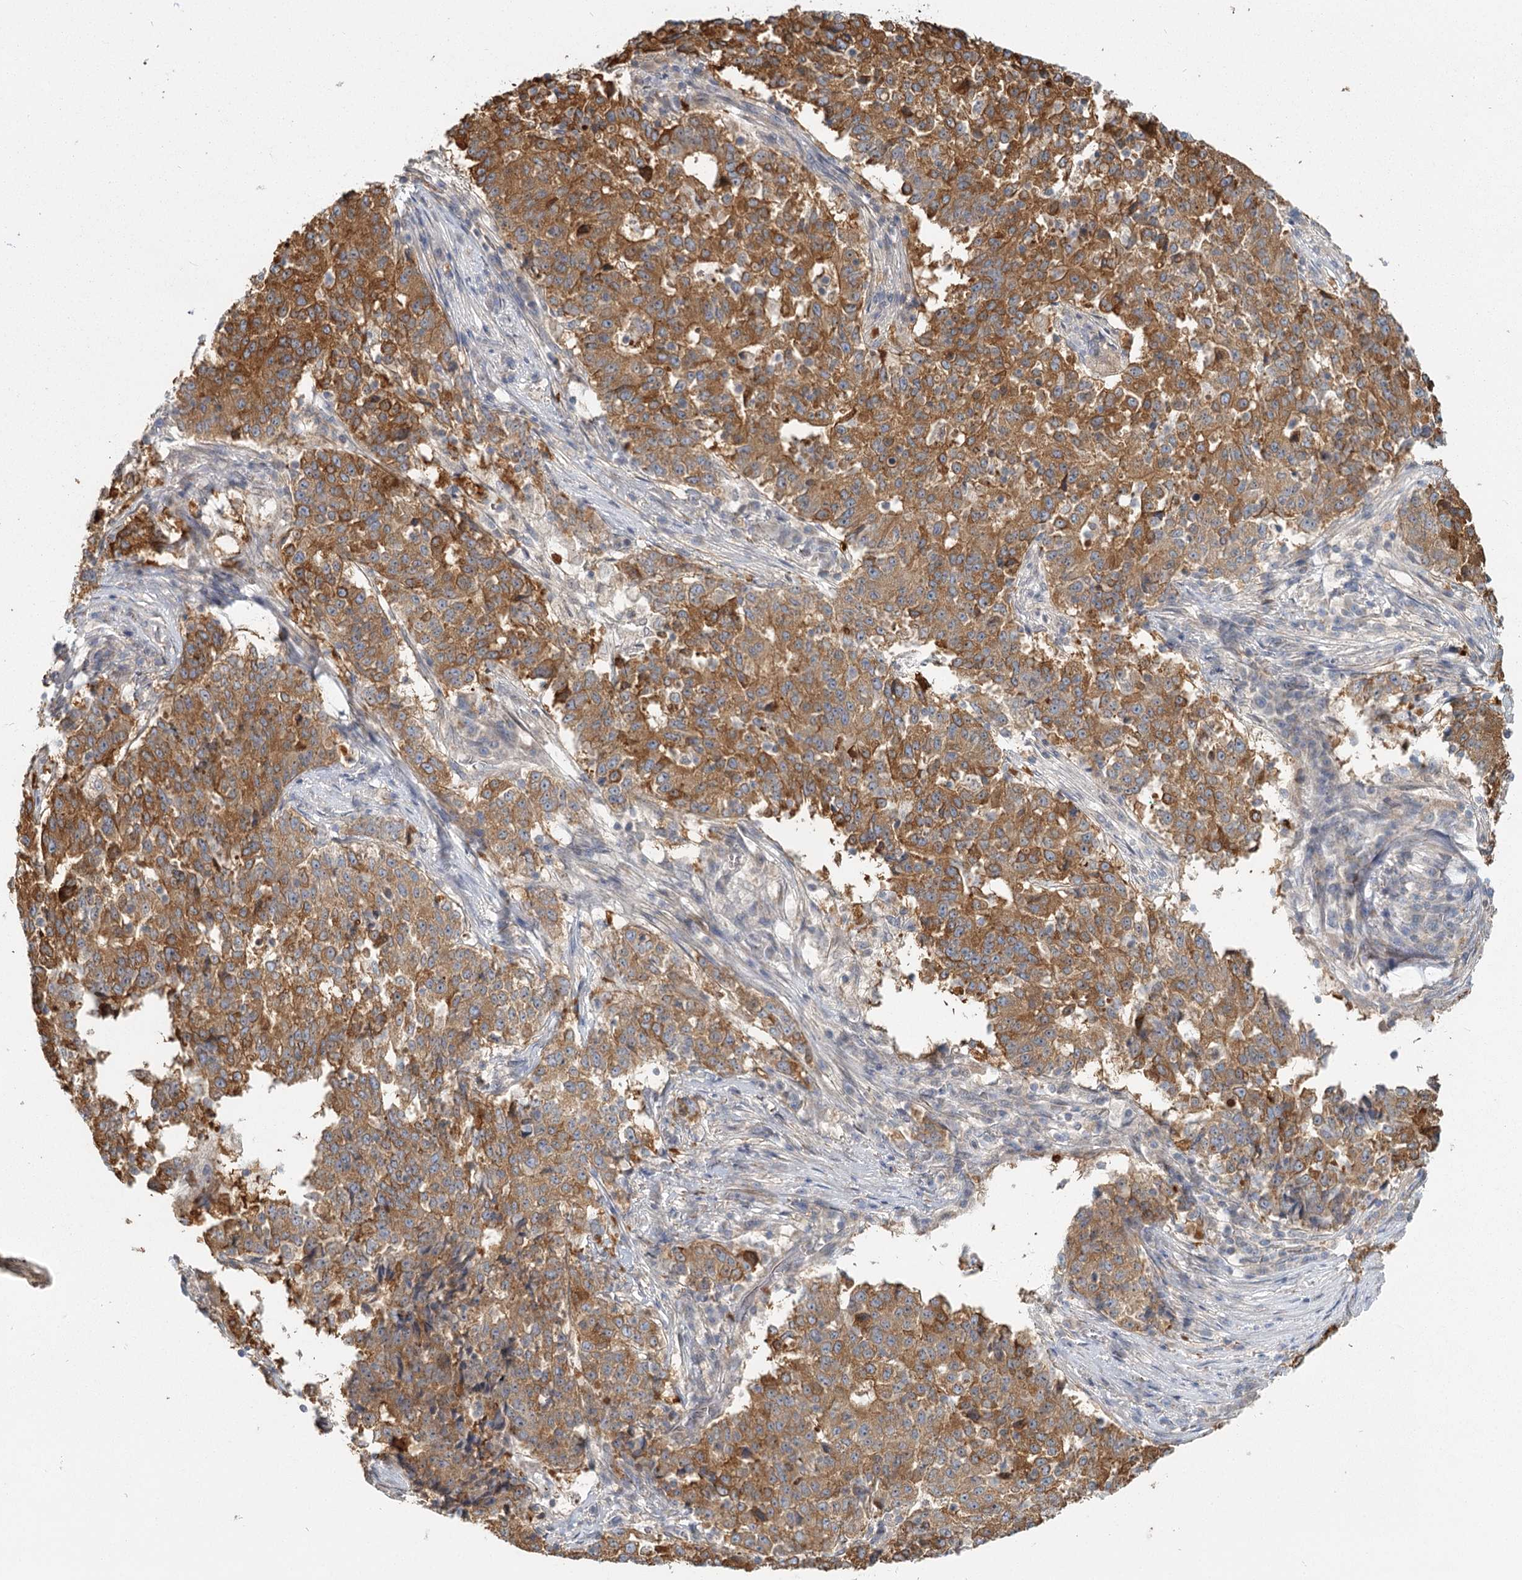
{"staining": {"intensity": "moderate", "quantity": ">75%", "location": "cytoplasmic/membranous"}, "tissue": "stomach cancer", "cell_type": "Tumor cells", "image_type": "cancer", "snomed": [{"axis": "morphology", "description": "Adenocarcinoma, NOS"}, {"axis": "topography", "description": "Stomach"}], "caption": "Tumor cells show medium levels of moderate cytoplasmic/membranous positivity in approximately >75% of cells in human stomach adenocarcinoma. (IHC, brightfield microscopy, high magnification).", "gene": "USP11", "patient": {"sex": "male", "age": 59}}